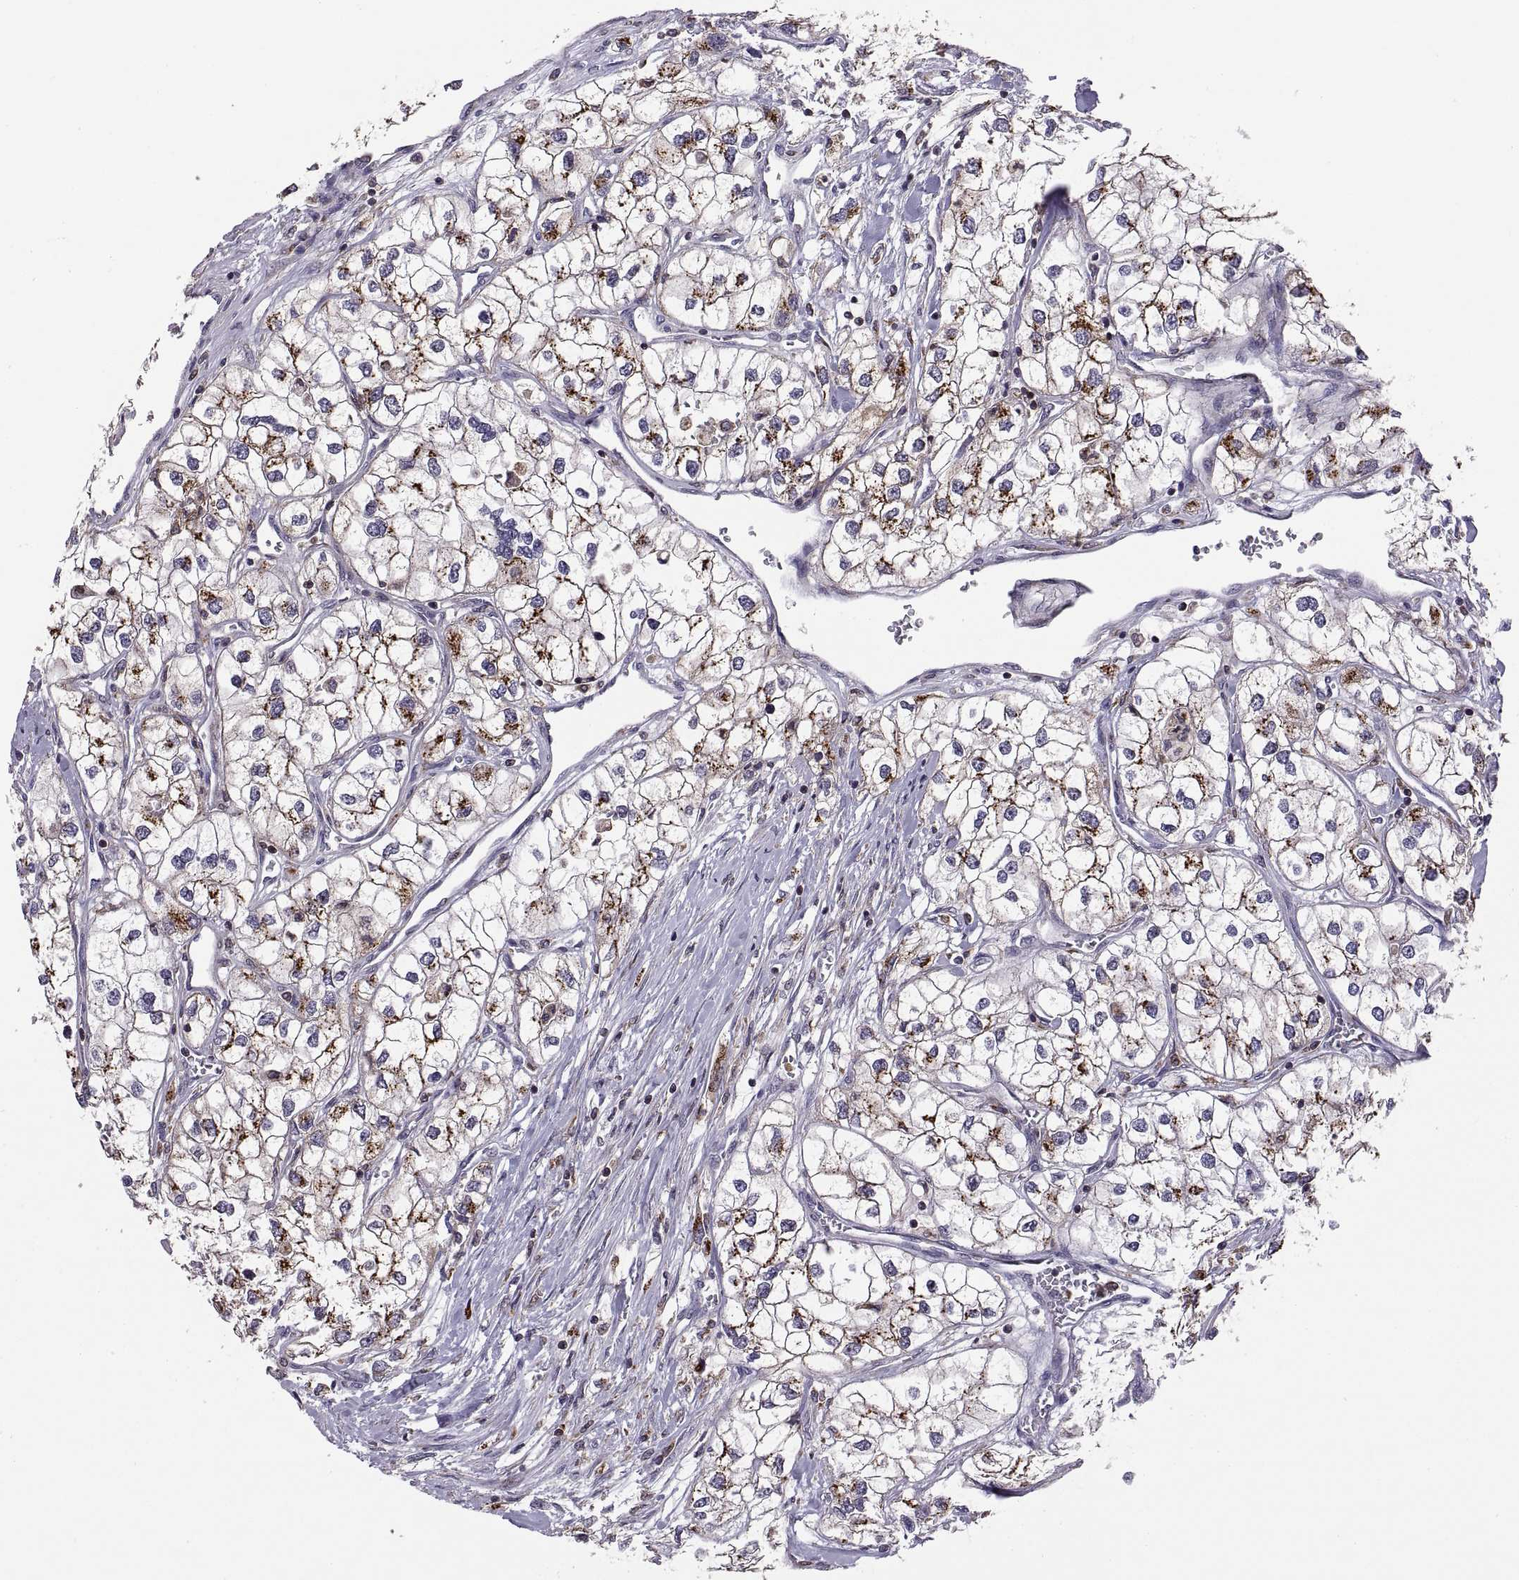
{"staining": {"intensity": "strong", "quantity": "25%-75%", "location": "cytoplasmic/membranous"}, "tissue": "renal cancer", "cell_type": "Tumor cells", "image_type": "cancer", "snomed": [{"axis": "morphology", "description": "Adenocarcinoma, NOS"}, {"axis": "topography", "description": "Kidney"}], "caption": "DAB immunohistochemical staining of adenocarcinoma (renal) demonstrates strong cytoplasmic/membranous protein staining in about 25%-75% of tumor cells.", "gene": "ACAP1", "patient": {"sex": "male", "age": 59}}